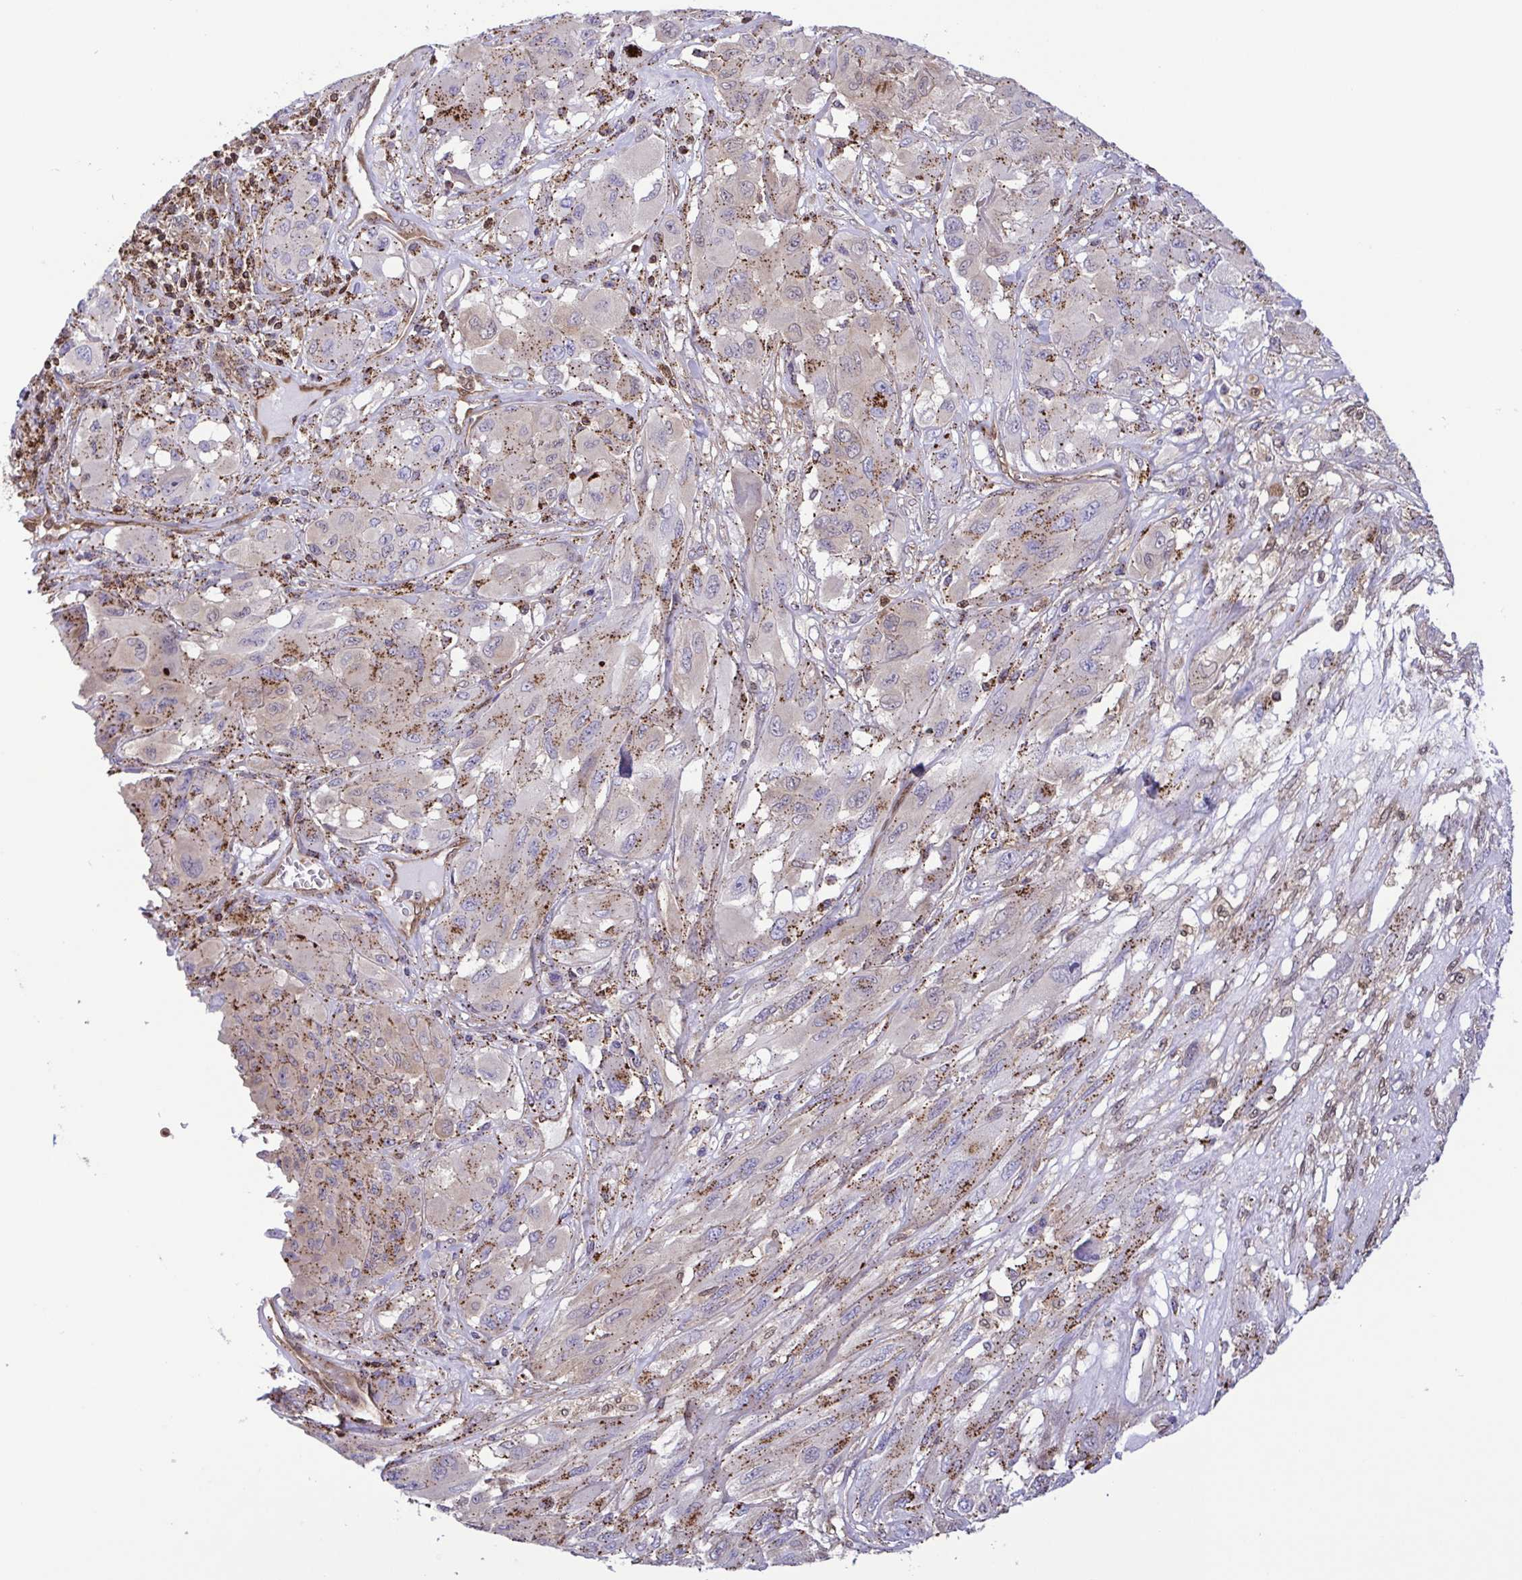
{"staining": {"intensity": "weak", "quantity": "<25%", "location": "cytoplasmic/membranous"}, "tissue": "melanoma", "cell_type": "Tumor cells", "image_type": "cancer", "snomed": [{"axis": "morphology", "description": "Malignant melanoma, NOS"}, {"axis": "topography", "description": "Skin"}], "caption": "A high-resolution image shows immunohistochemistry staining of melanoma, which reveals no significant staining in tumor cells.", "gene": "CHMP1B", "patient": {"sex": "female", "age": 91}}